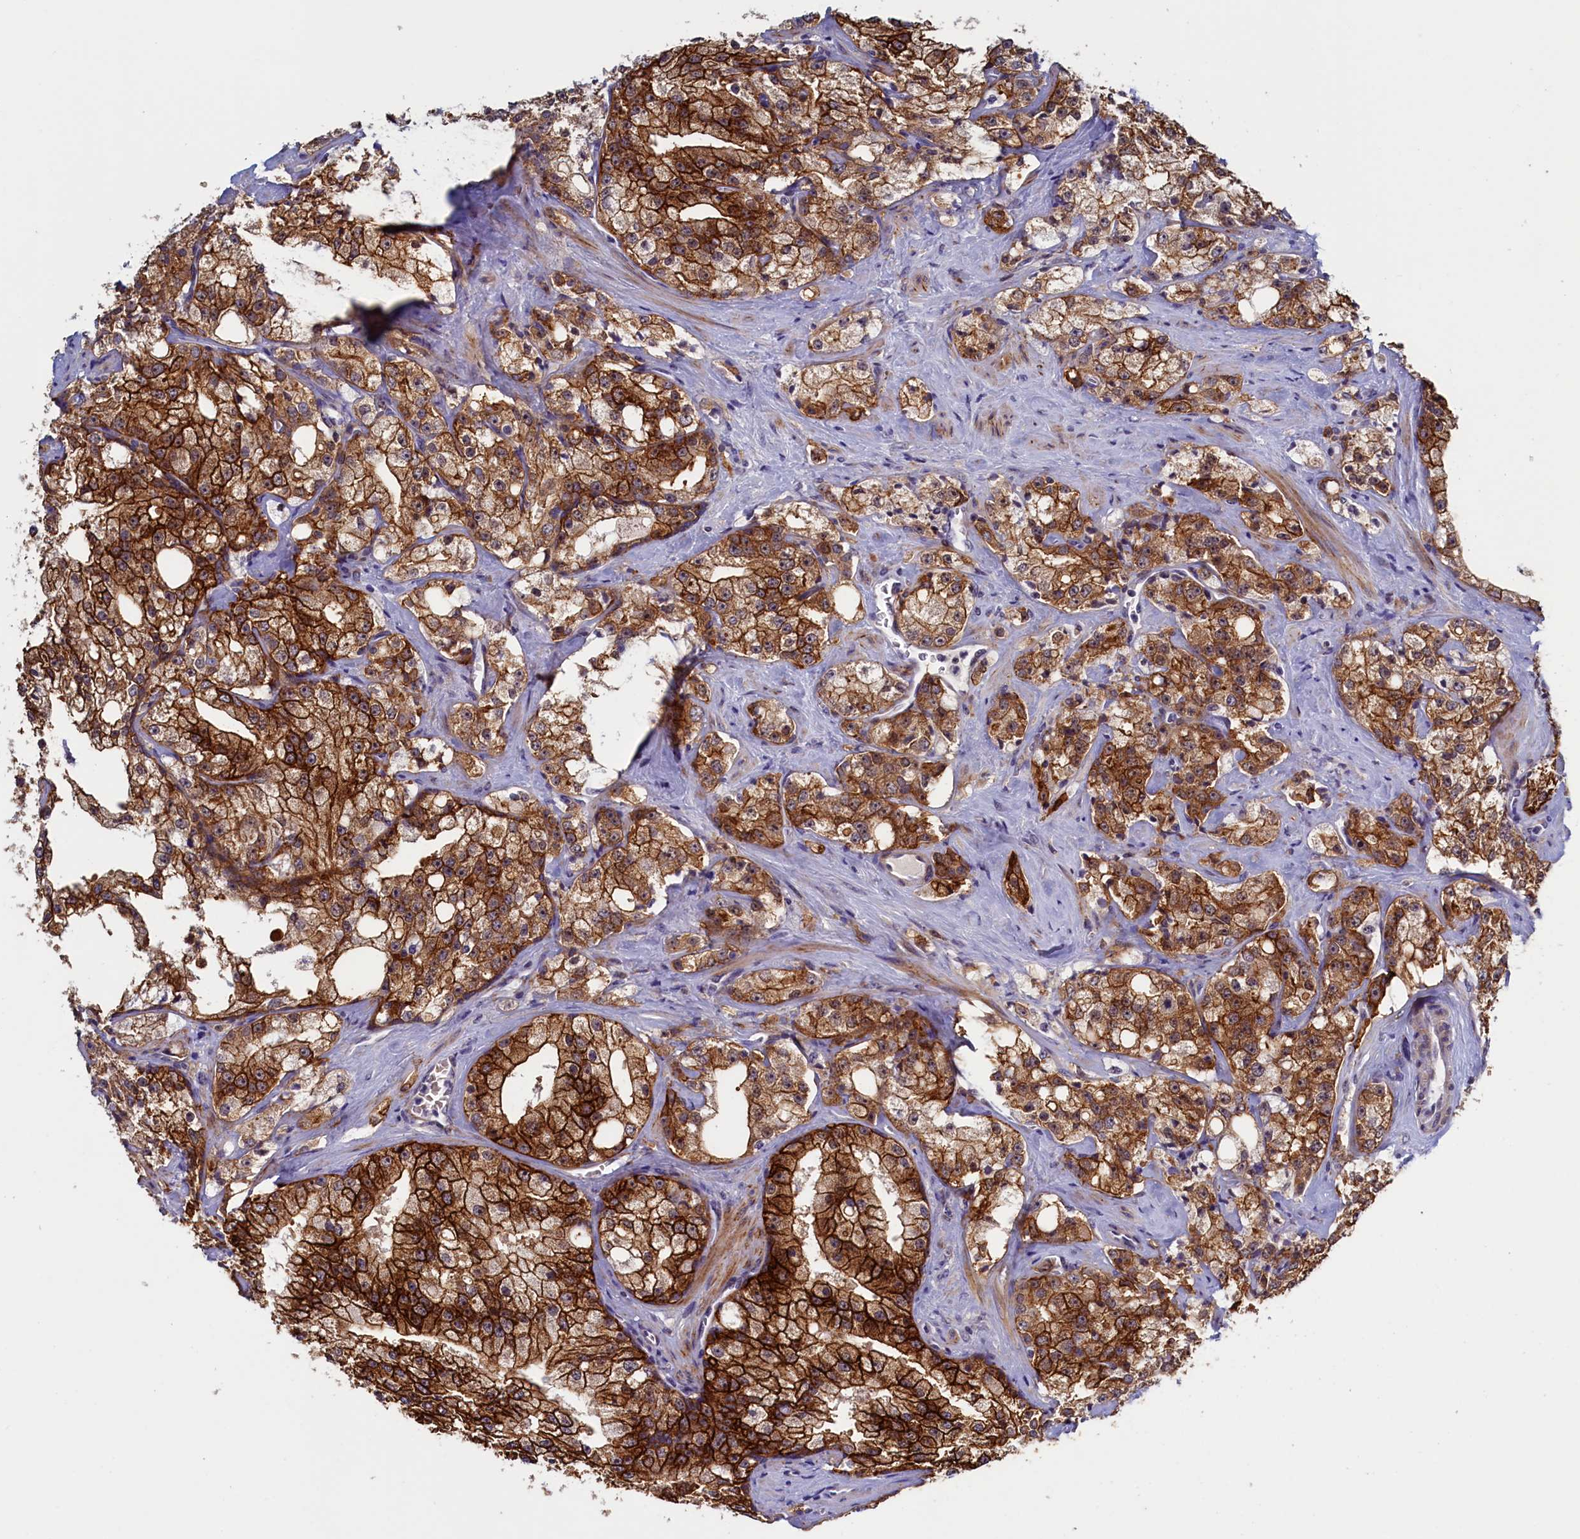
{"staining": {"intensity": "strong", "quantity": ">75%", "location": "cytoplasmic/membranous"}, "tissue": "prostate cancer", "cell_type": "Tumor cells", "image_type": "cancer", "snomed": [{"axis": "morphology", "description": "Adenocarcinoma, High grade"}, {"axis": "topography", "description": "Prostate"}], "caption": "This is an image of IHC staining of prostate adenocarcinoma (high-grade), which shows strong staining in the cytoplasmic/membranous of tumor cells.", "gene": "PACSIN3", "patient": {"sex": "male", "age": 64}}